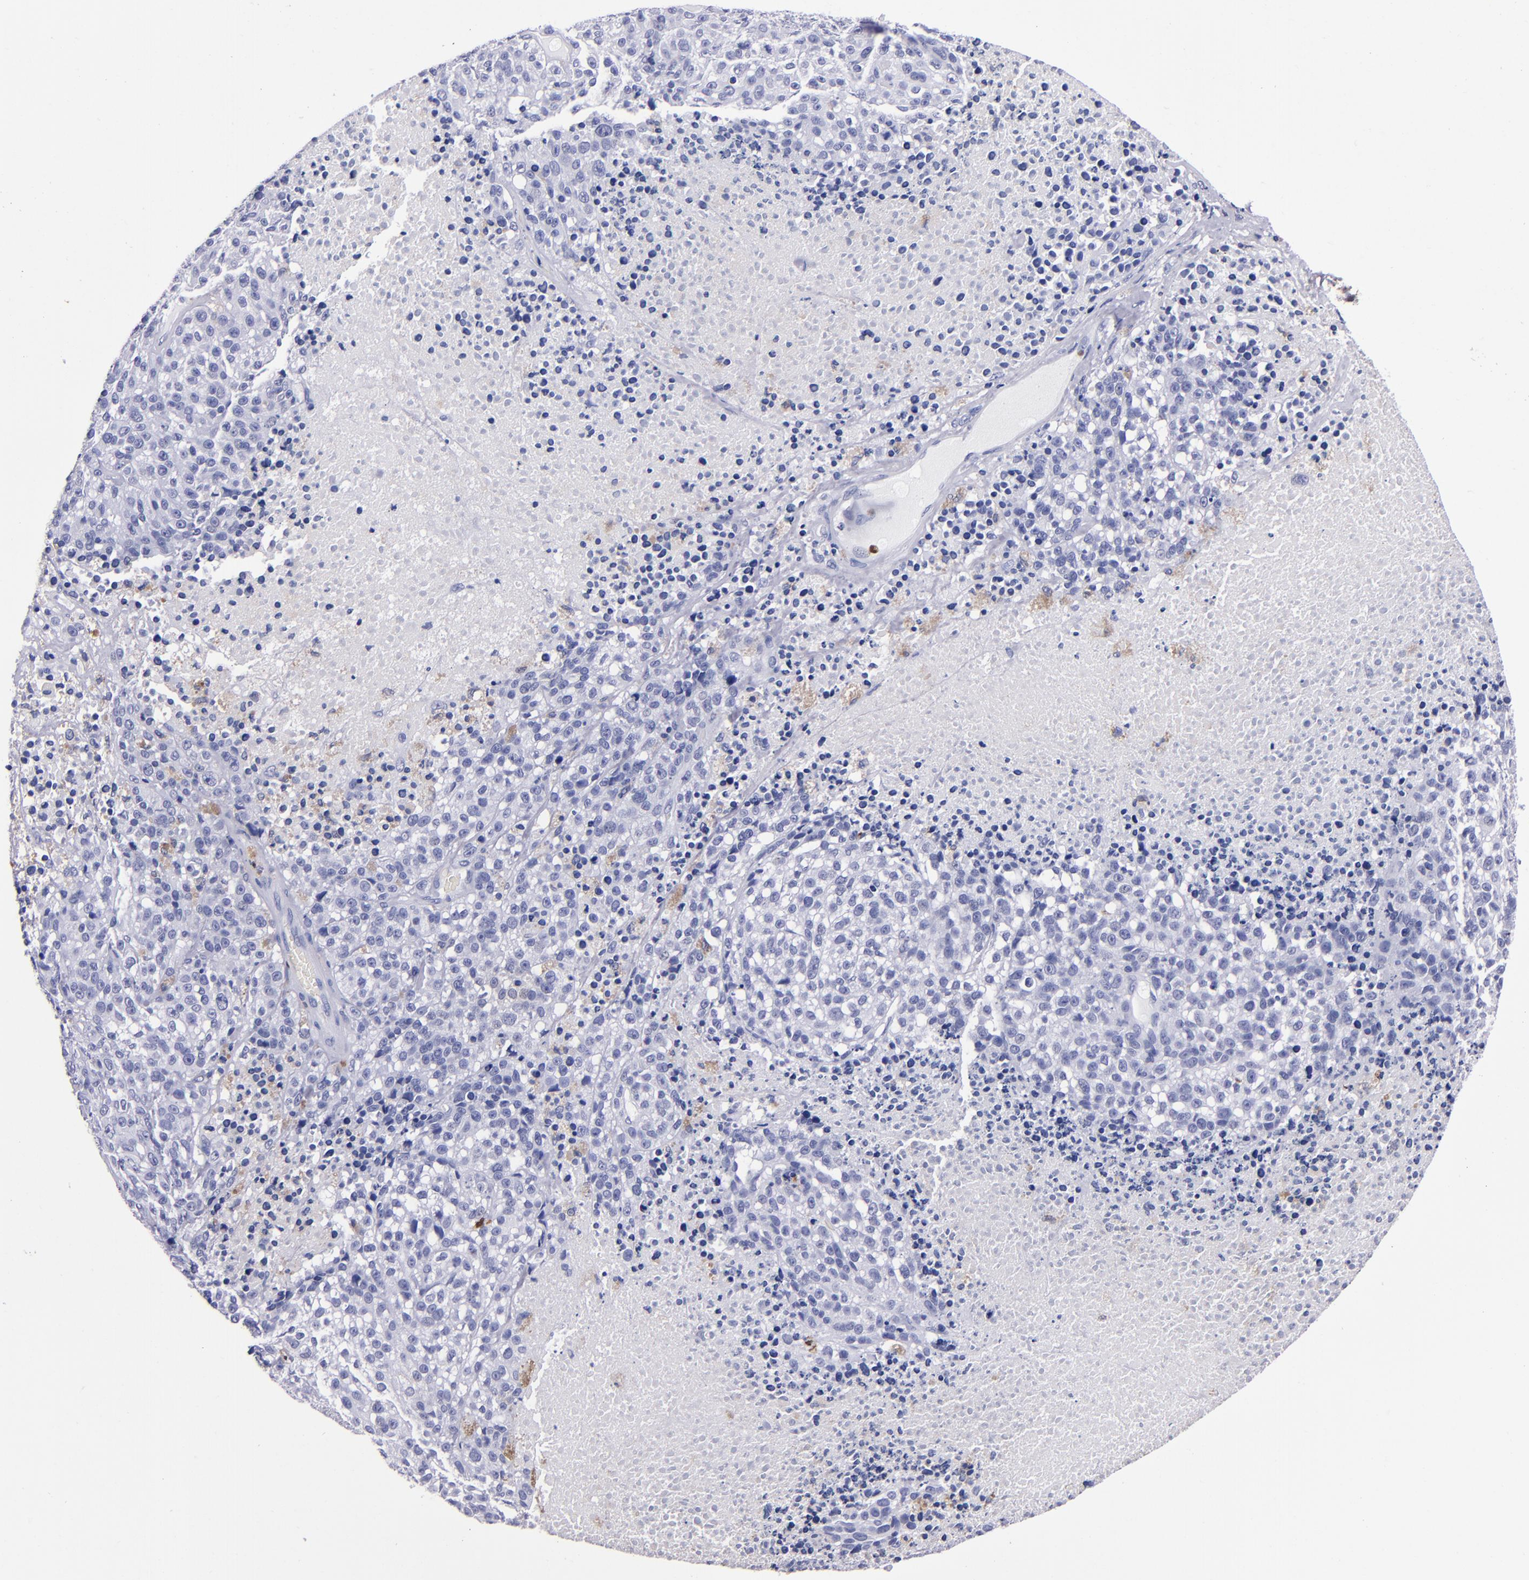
{"staining": {"intensity": "negative", "quantity": "none", "location": "none"}, "tissue": "melanoma", "cell_type": "Tumor cells", "image_type": "cancer", "snomed": [{"axis": "morphology", "description": "Malignant melanoma, Metastatic site"}, {"axis": "topography", "description": "Cerebral cortex"}], "caption": "A high-resolution photomicrograph shows IHC staining of malignant melanoma (metastatic site), which demonstrates no significant positivity in tumor cells.", "gene": "S100A8", "patient": {"sex": "female", "age": 52}}